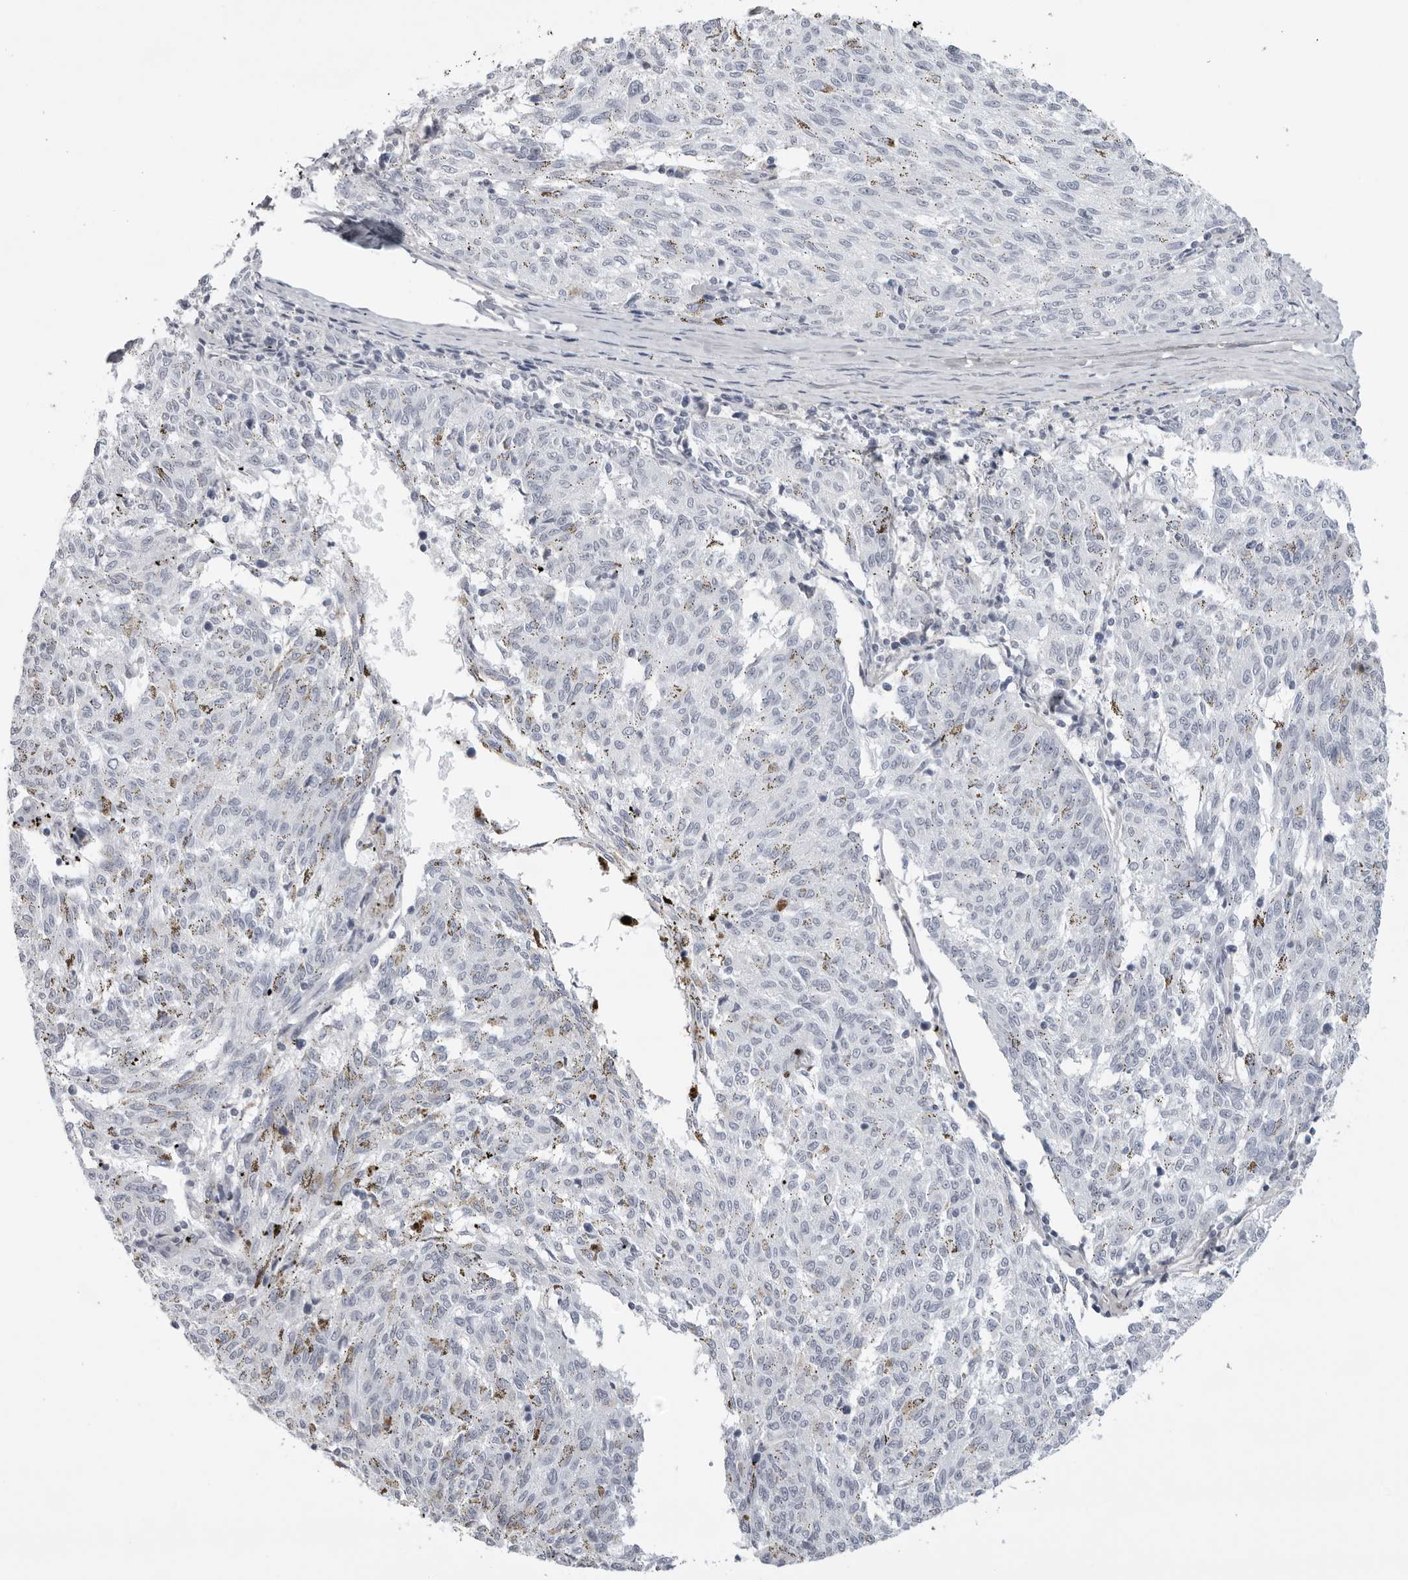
{"staining": {"intensity": "negative", "quantity": "none", "location": "none"}, "tissue": "melanoma", "cell_type": "Tumor cells", "image_type": "cancer", "snomed": [{"axis": "morphology", "description": "Malignant melanoma, NOS"}, {"axis": "topography", "description": "Skin"}], "caption": "DAB immunohistochemical staining of melanoma exhibits no significant staining in tumor cells. Nuclei are stained in blue.", "gene": "SERPINF2", "patient": {"sex": "female", "age": 72}}